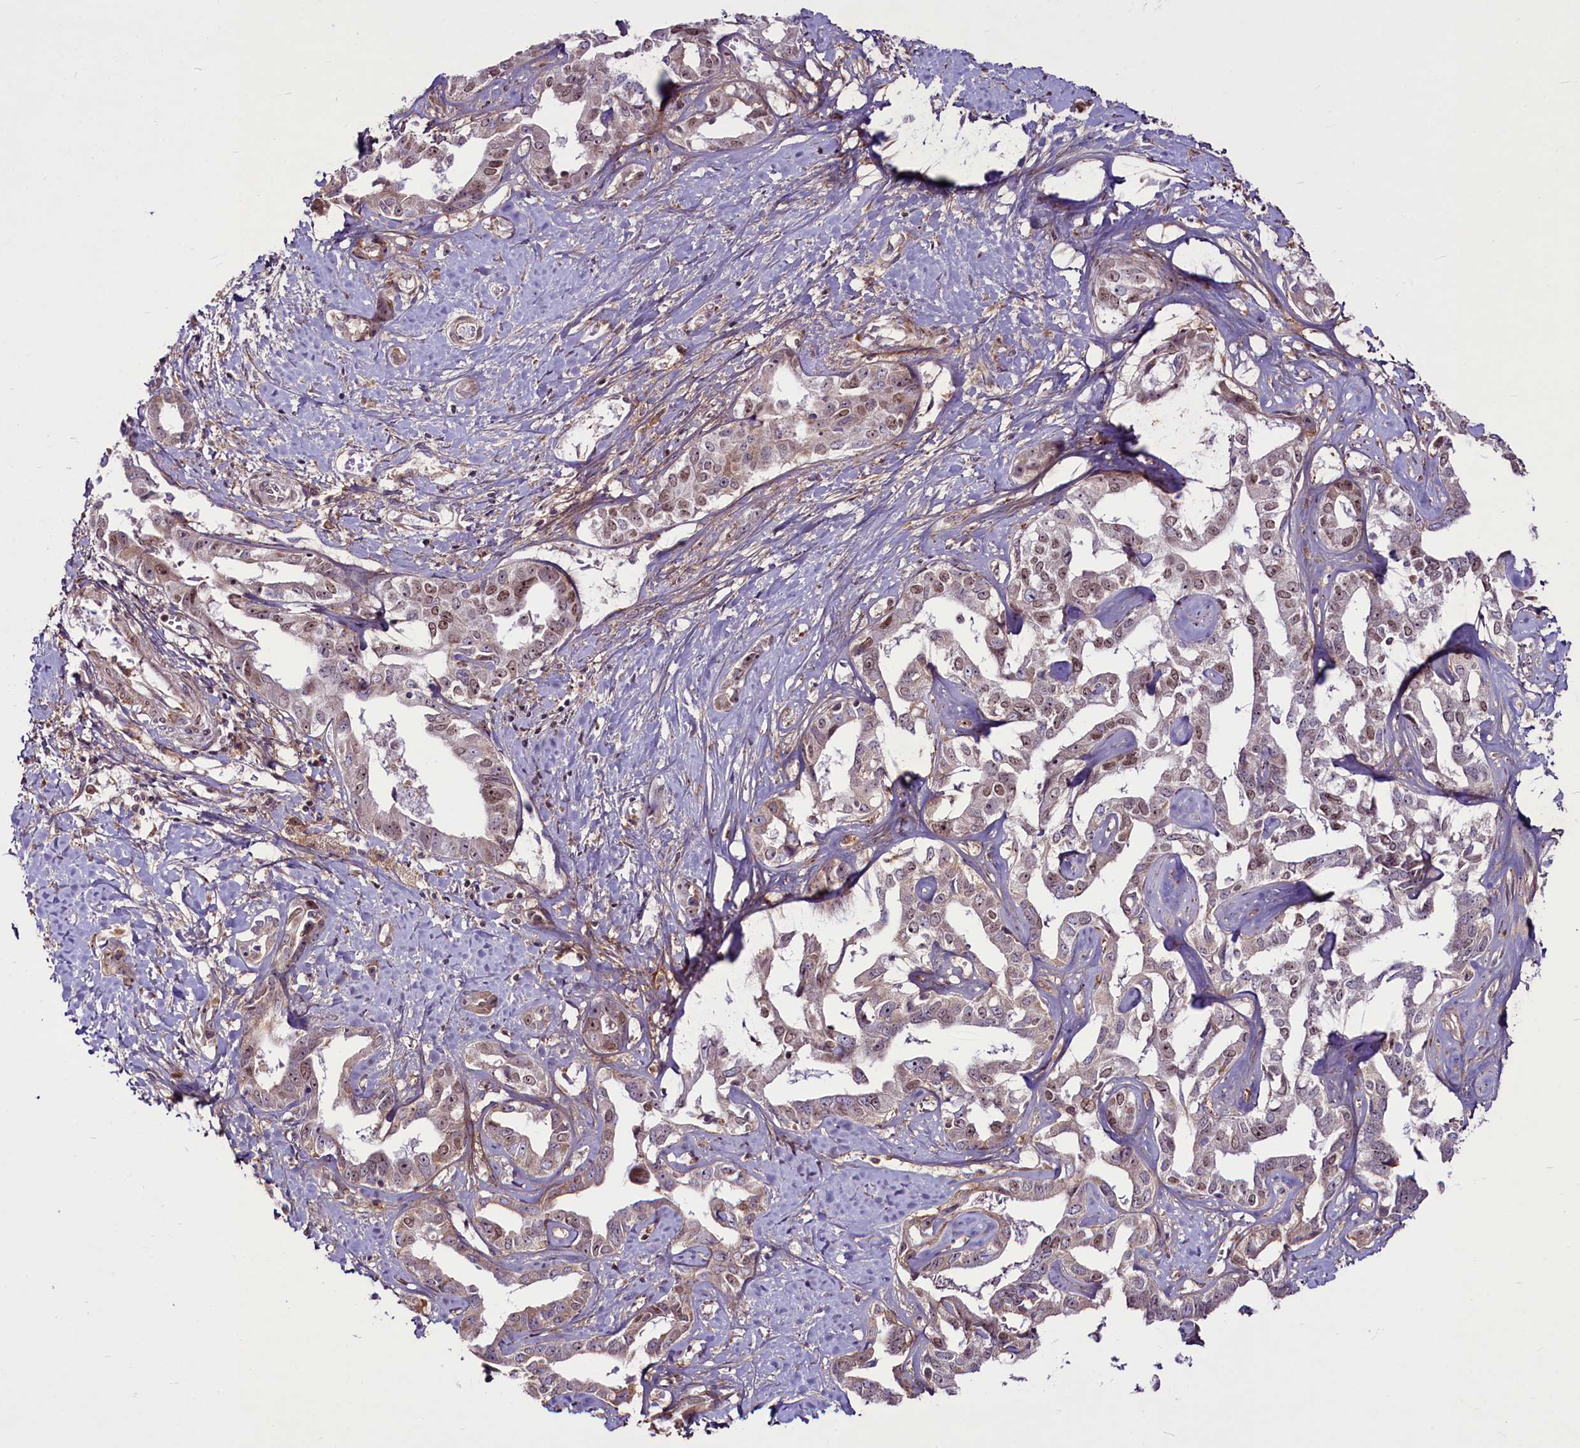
{"staining": {"intensity": "weak", "quantity": "25%-75%", "location": "nuclear"}, "tissue": "liver cancer", "cell_type": "Tumor cells", "image_type": "cancer", "snomed": [{"axis": "morphology", "description": "Cholangiocarcinoma"}, {"axis": "topography", "description": "Liver"}], "caption": "Liver cancer (cholangiocarcinoma) stained with a protein marker displays weak staining in tumor cells.", "gene": "RSBN1", "patient": {"sex": "male", "age": 59}}